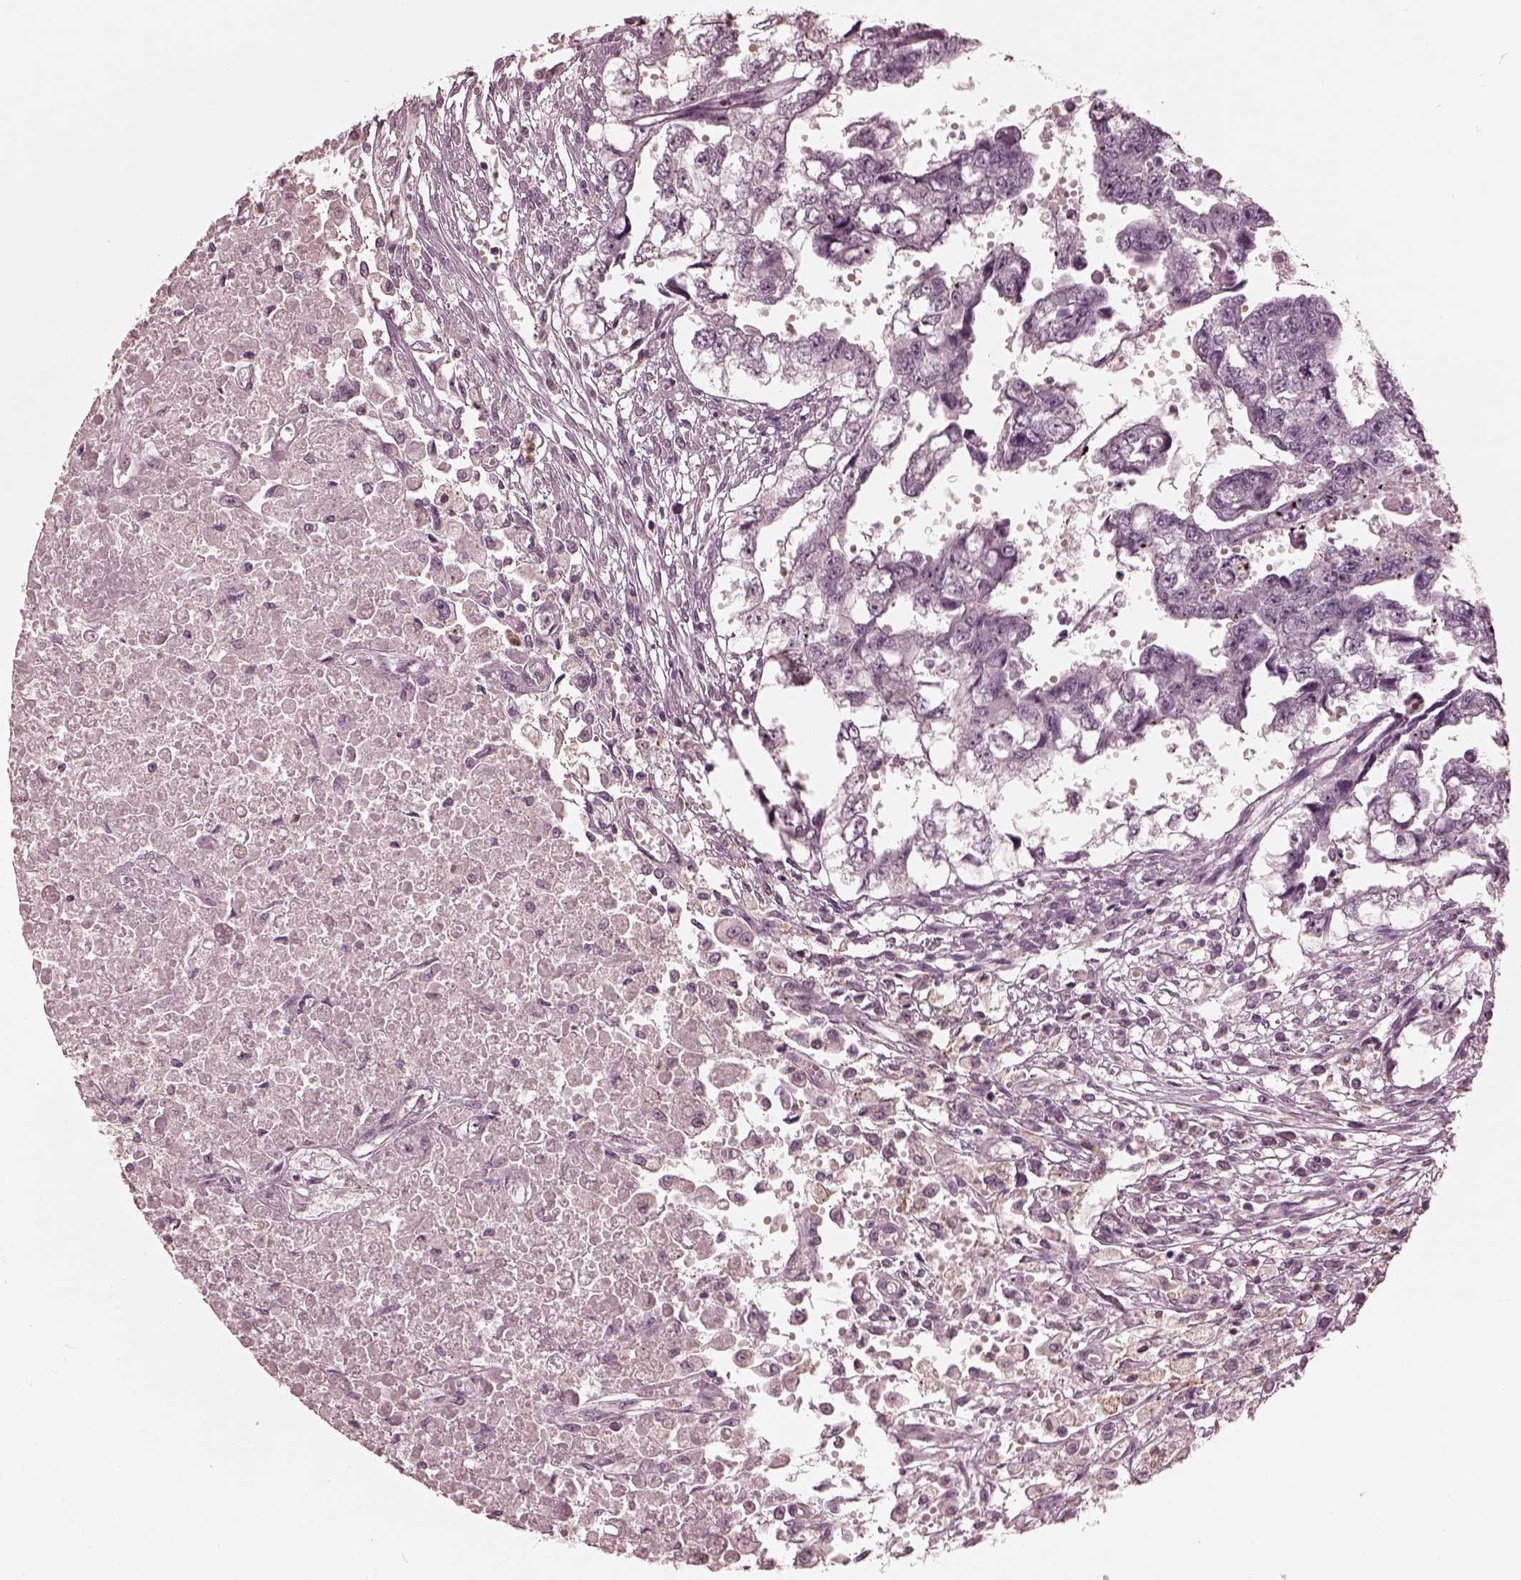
{"staining": {"intensity": "negative", "quantity": "none", "location": "none"}, "tissue": "testis cancer", "cell_type": "Tumor cells", "image_type": "cancer", "snomed": [{"axis": "morphology", "description": "Carcinoma, Embryonal, NOS"}, {"axis": "morphology", "description": "Teratoma, malignant, NOS"}, {"axis": "topography", "description": "Testis"}], "caption": "Immunohistochemistry (IHC) micrograph of human testis cancer stained for a protein (brown), which demonstrates no staining in tumor cells.", "gene": "KRT79", "patient": {"sex": "male", "age": 44}}